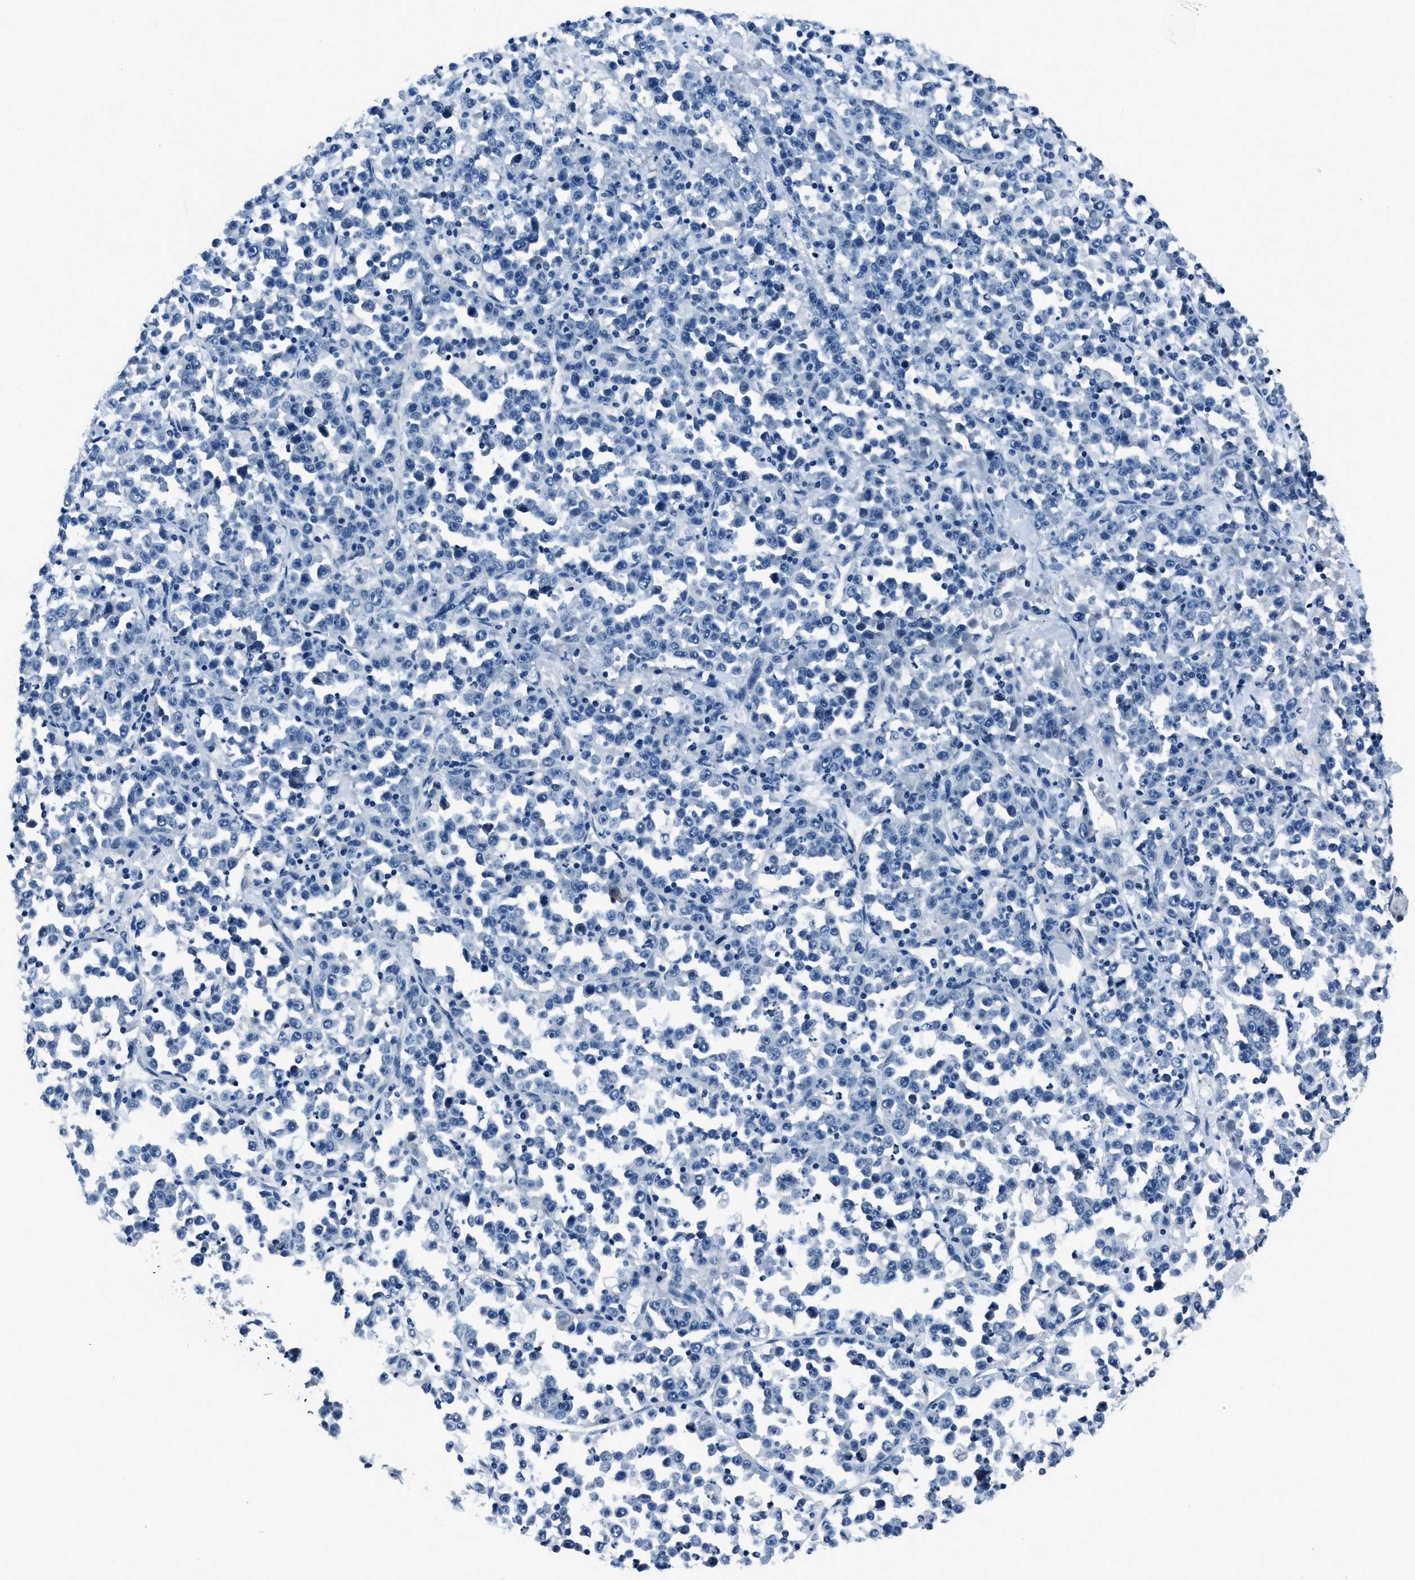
{"staining": {"intensity": "negative", "quantity": "none", "location": "none"}, "tissue": "stomach cancer", "cell_type": "Tumor cells", "image_type": "cancer", "snomed": [{"axis": "morphology", "description": "Normal tissue, NOS"}, {"axis": "morphology", "description": "Adenocarcinoma, NOS"}, {"axis": "topography", "description": "Stomach, upper"}, {"axis": "topography", "description": "Stomach"}], "caption": "A high-resolution micrograph shows immunohistochemistry staining of stomach adenocarcinoma, which exhibits no significant expression in tumor cells. (Brightfield microscopy of DAB IHC at high magnification).", "gene": "GJA3", "patient": {"sex": "male", "age": 59}}